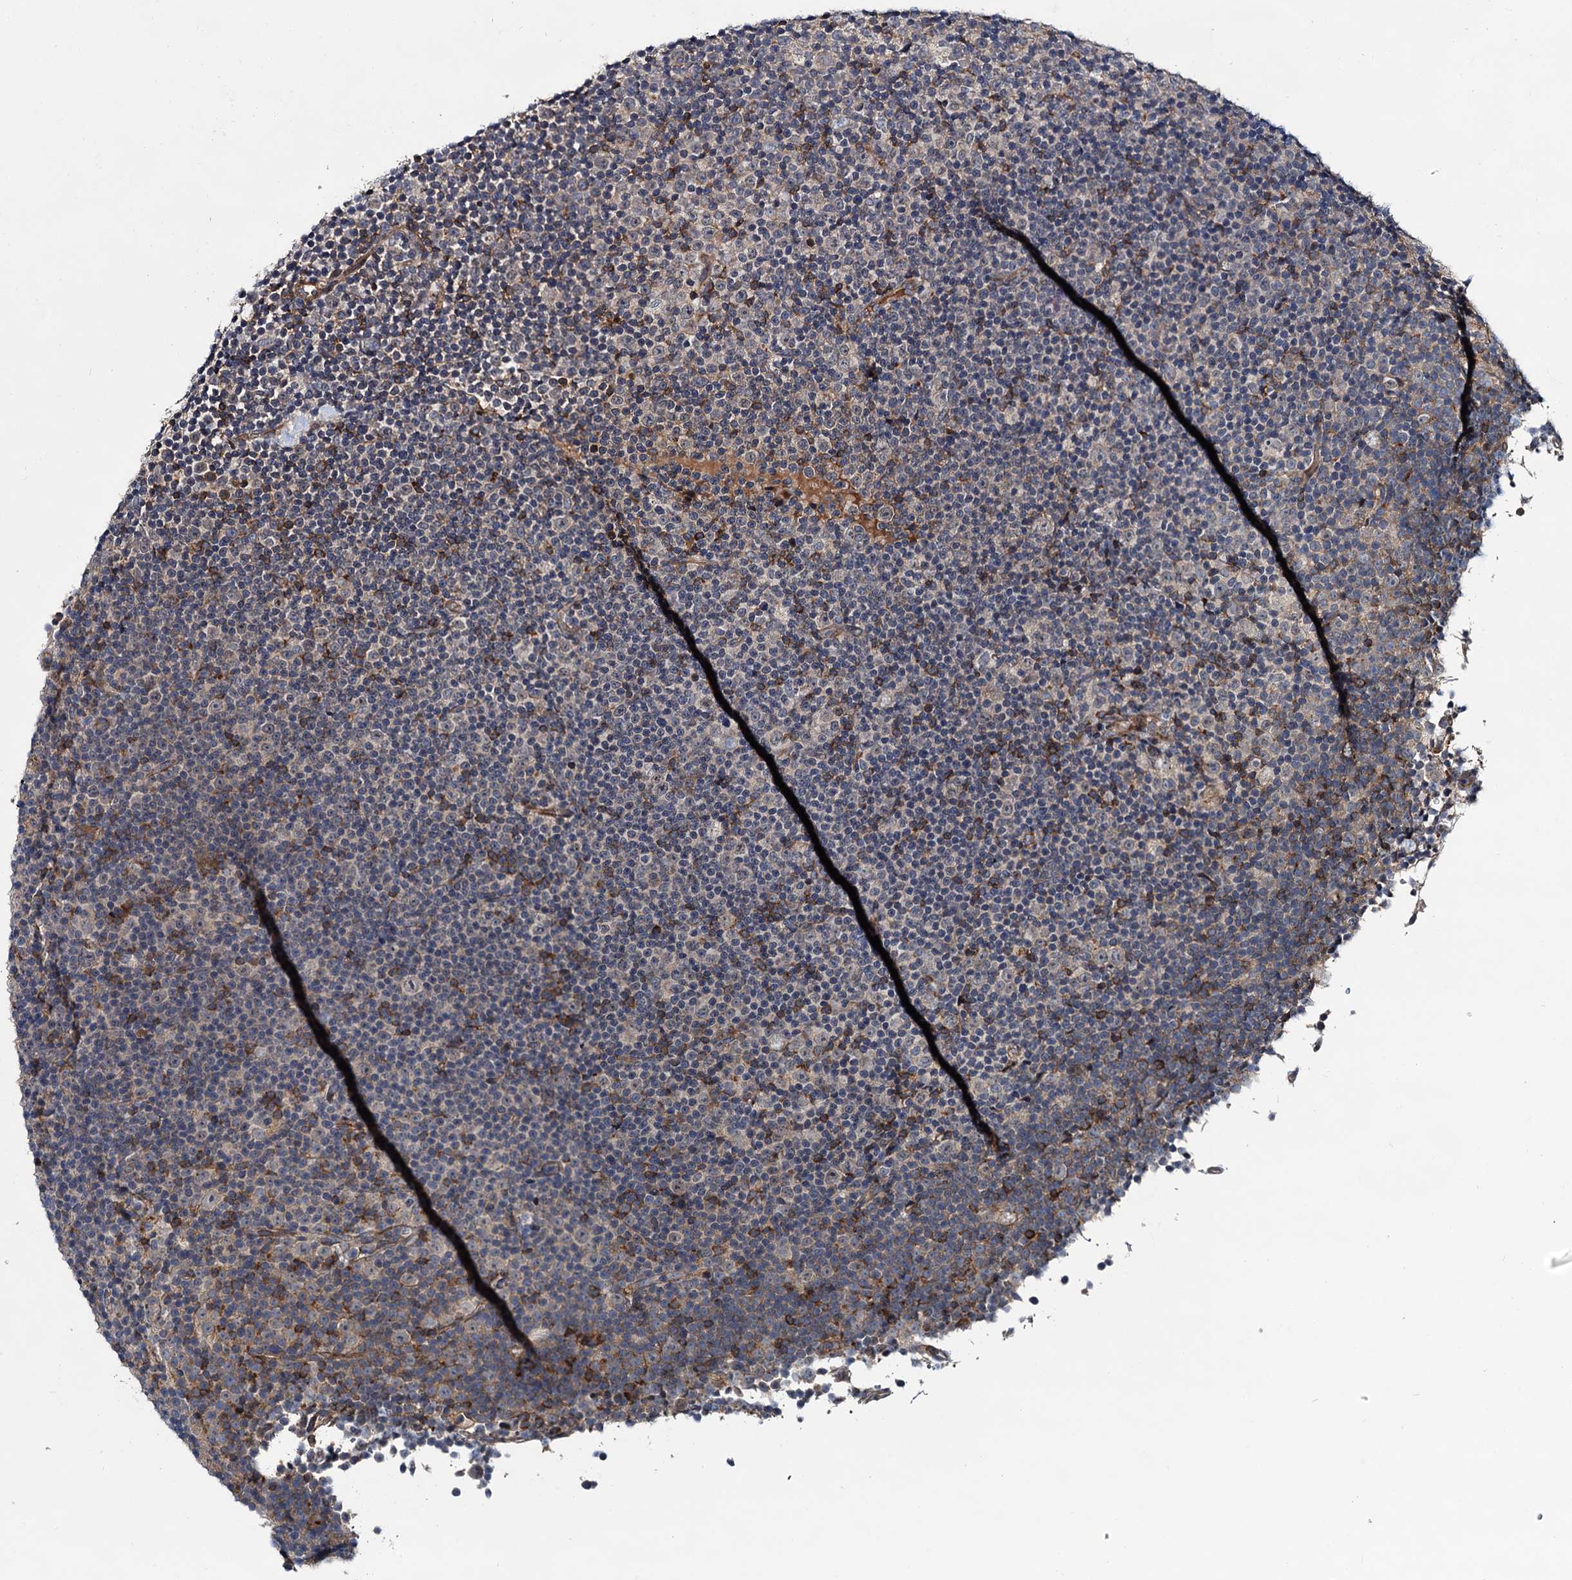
{"staining": {"intensity": "negative", "quantity": "none", "location": "none"}, "tissue": "lymphoma", "cell_type": "Tumor cells", "image_type": "cancer", "snomed": [{"axis": "morphology", "description": "Malignant lymphoma, non-Hodgkin's type, Low grade"}, {"axis": "topography", "description": "Lymph node"}], "caption": "Immunohistochemical staining of malignant lymphoma, non-Hodgkin's type (low-grade) displays no significant expression in tumor cells.", "gene": "ABLIM1", "patient": {"sex": "female", "age": 67}}